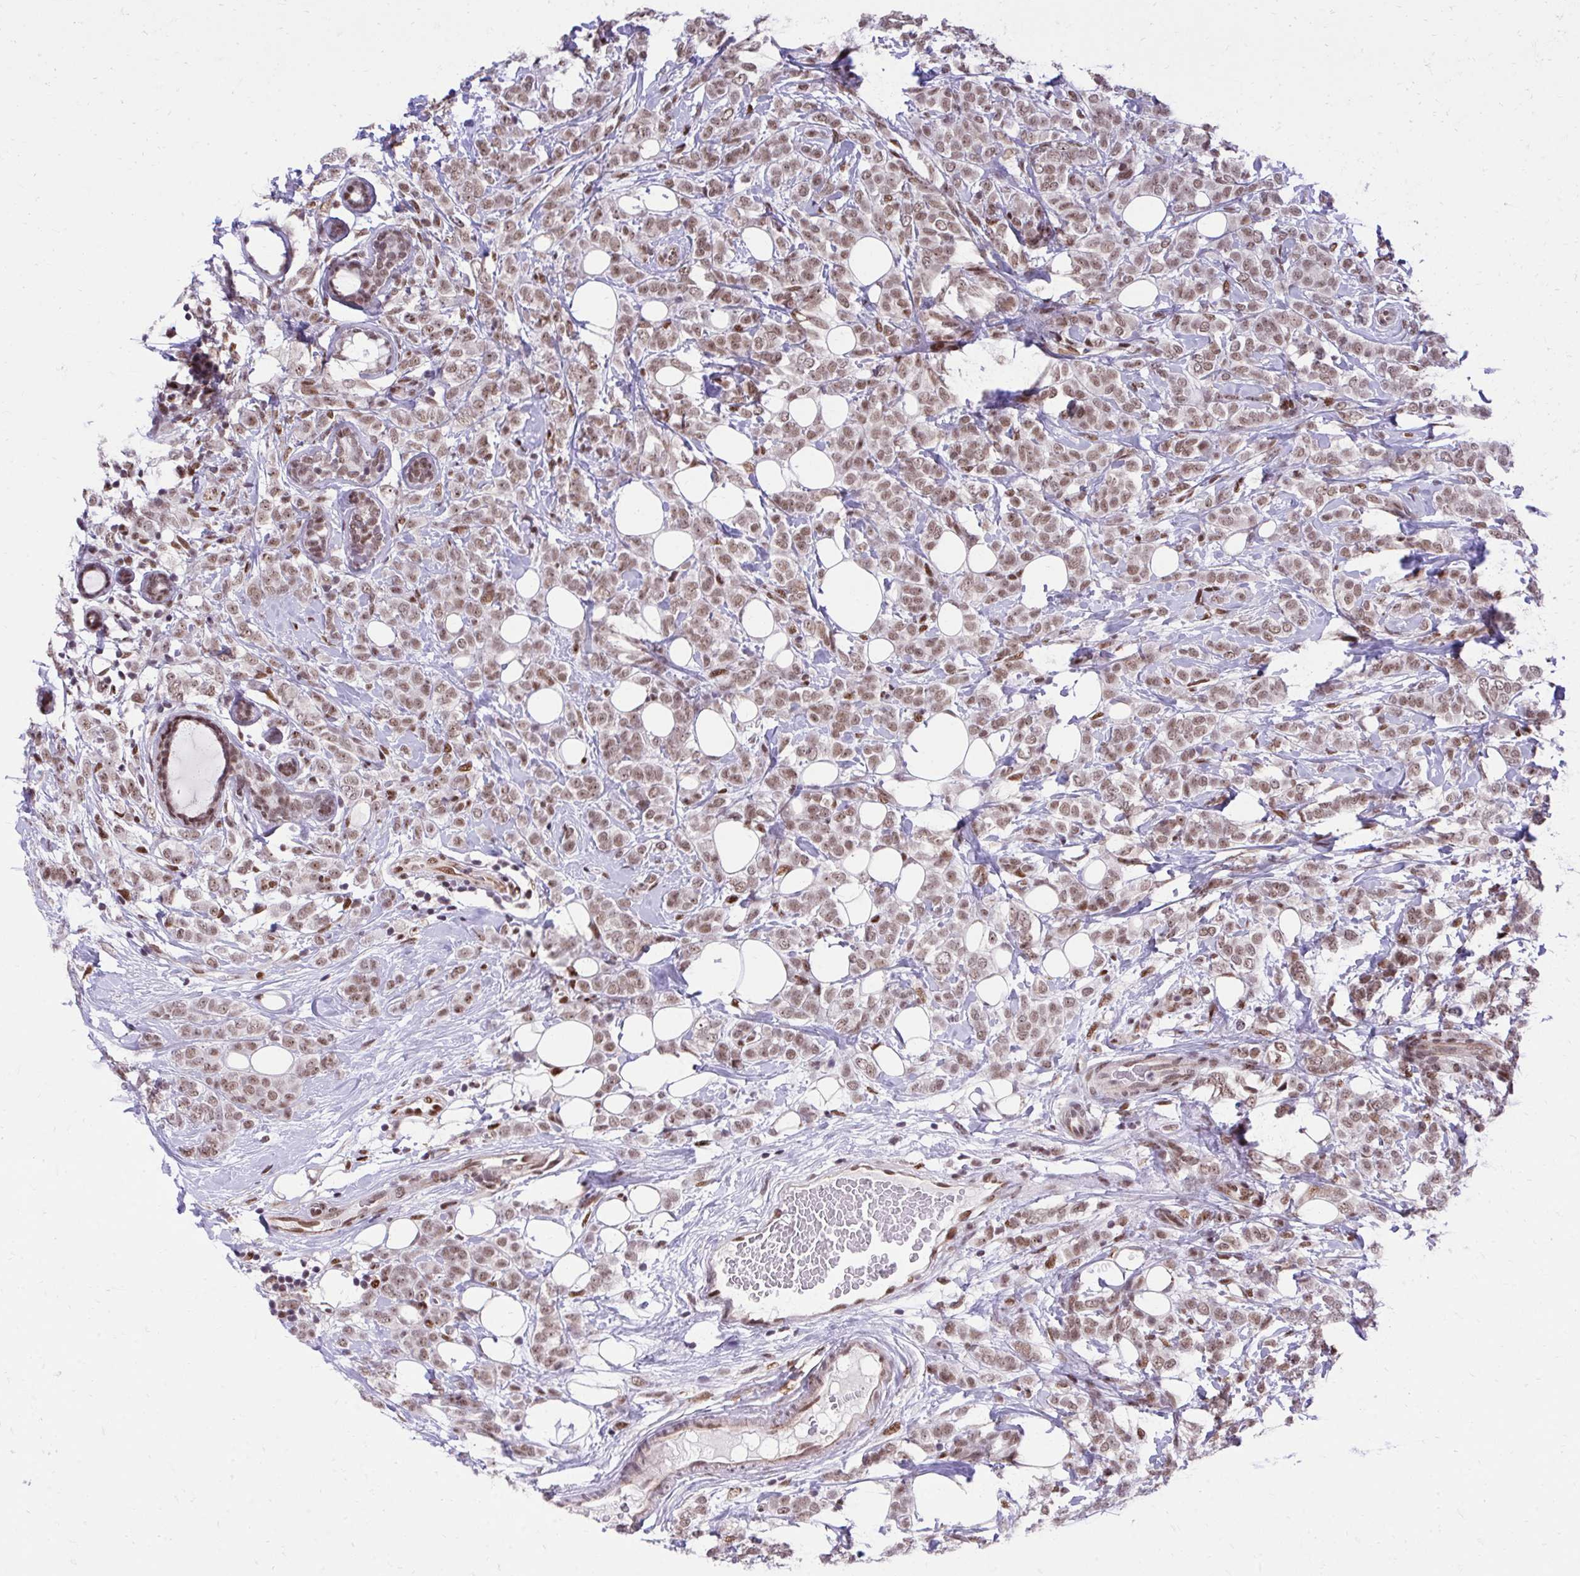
{"staining": {"intensity": "moderate", "quantity": ">75%", "location": "nuclear"}, "tissue": "breast cancer", "cell_type": "Tumor cells", "image_type": "cancer", "snomed": [{"axis": "morphology", "description": "Lobular carcinoma"}, {"axis": "topography", "description": "Breast"}], "caption": "Immunohistochemistry image of human breast lobular carcinoma stained for a protein (brown), which demonstrates medium levels of moderate nuclear staining in about >75% of tumor cells.", "gene": "HOXA4", "patient": {"sex": "female", "age": 49}}